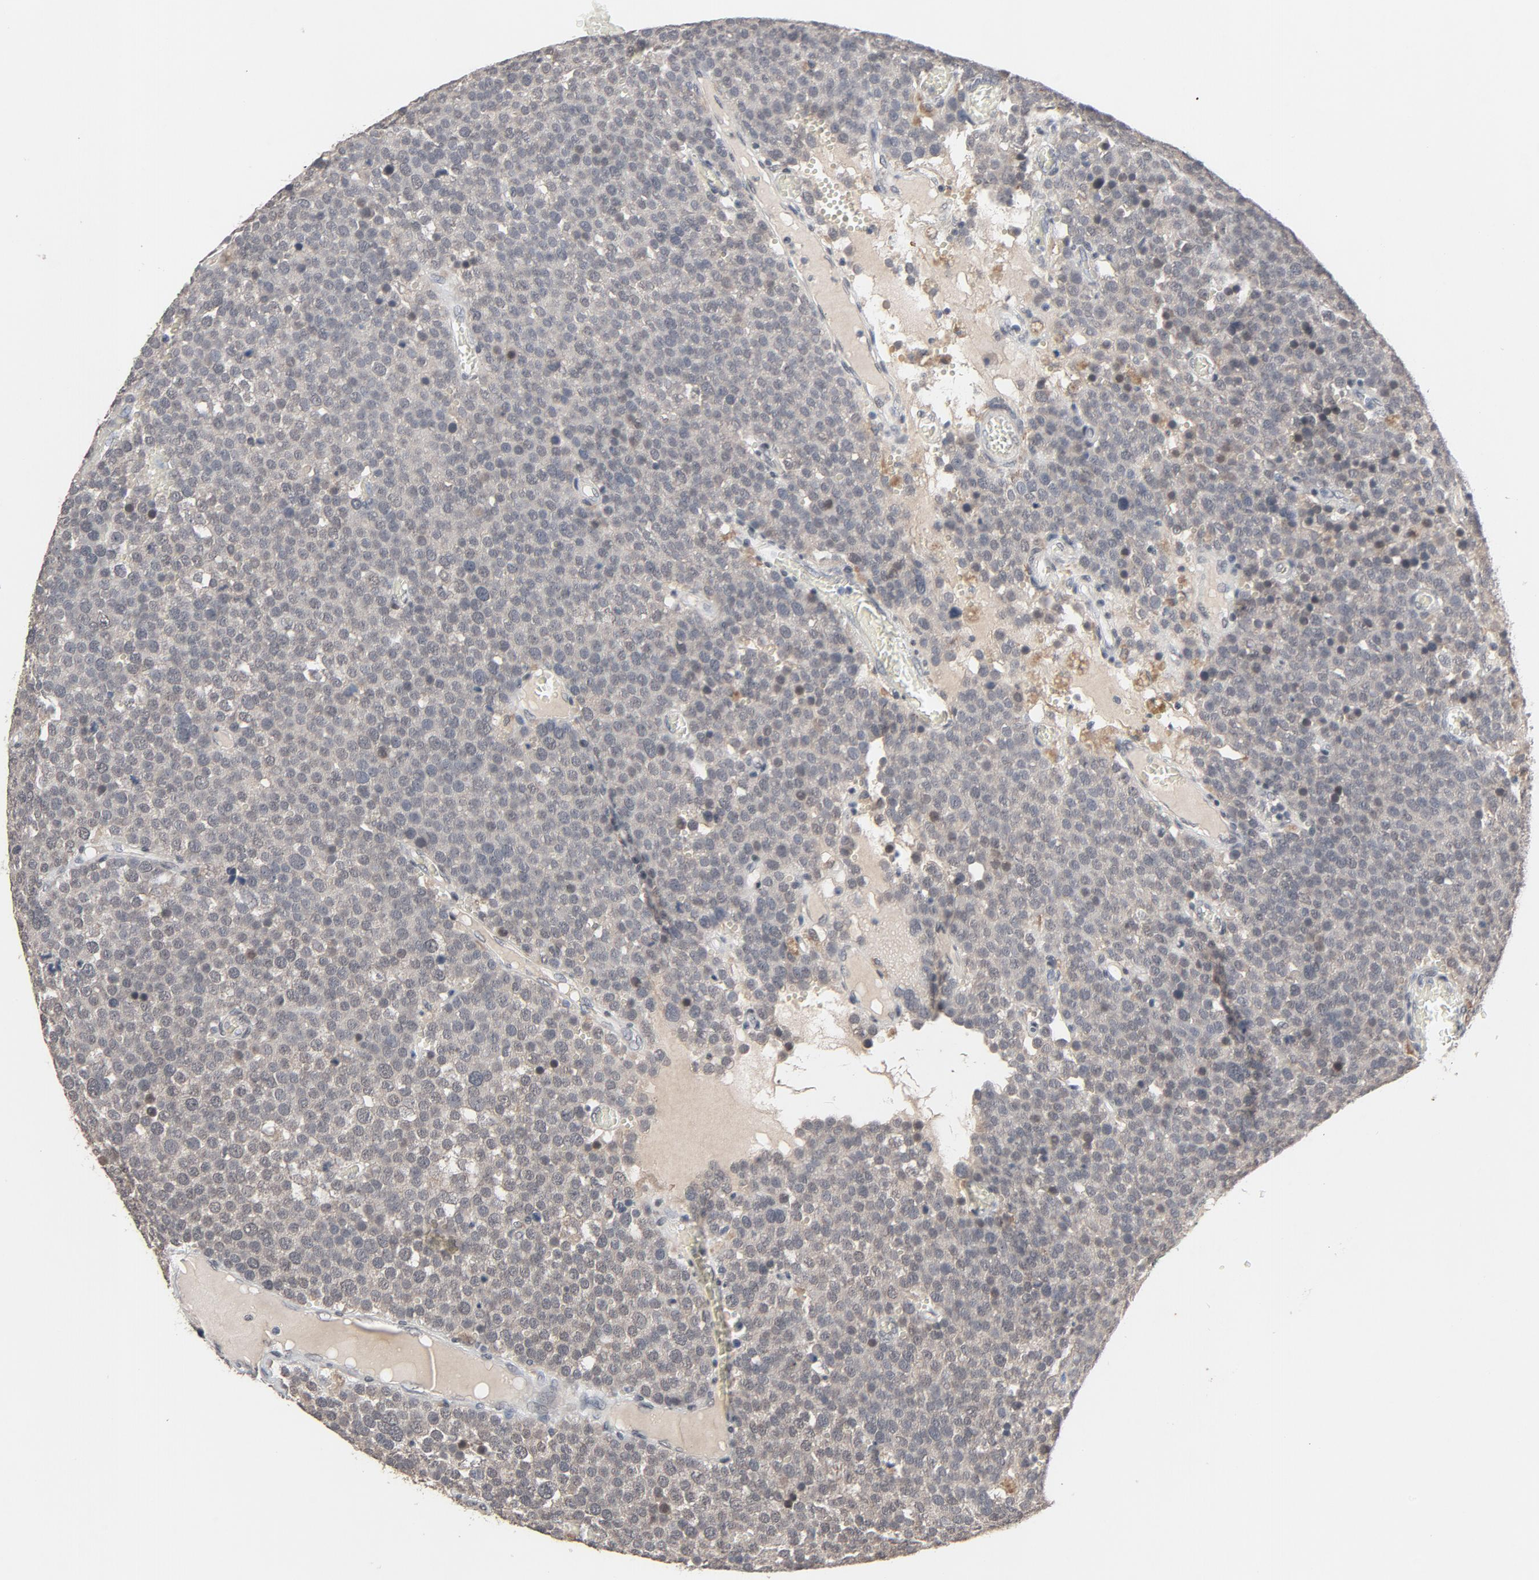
{"staining": {"intensity": "weak", "quantity": "25%-75%", "location": "cytoplasmic/membranous"}, "tissue": "testis cancer", "cell_type": "Tumor cells", "image_type": "cancer", "snomed": [{"axis": "morphology", "description": "Seminoma, NOS"}, {"axis": "topography", "description": "Testis"}], "caption": "Testis cancer (seminoma) stained with a protein marker demonstrates weak staining in tumor cells.", "gene": "MT3", "patient": {"sex": "male", "age": 71}}